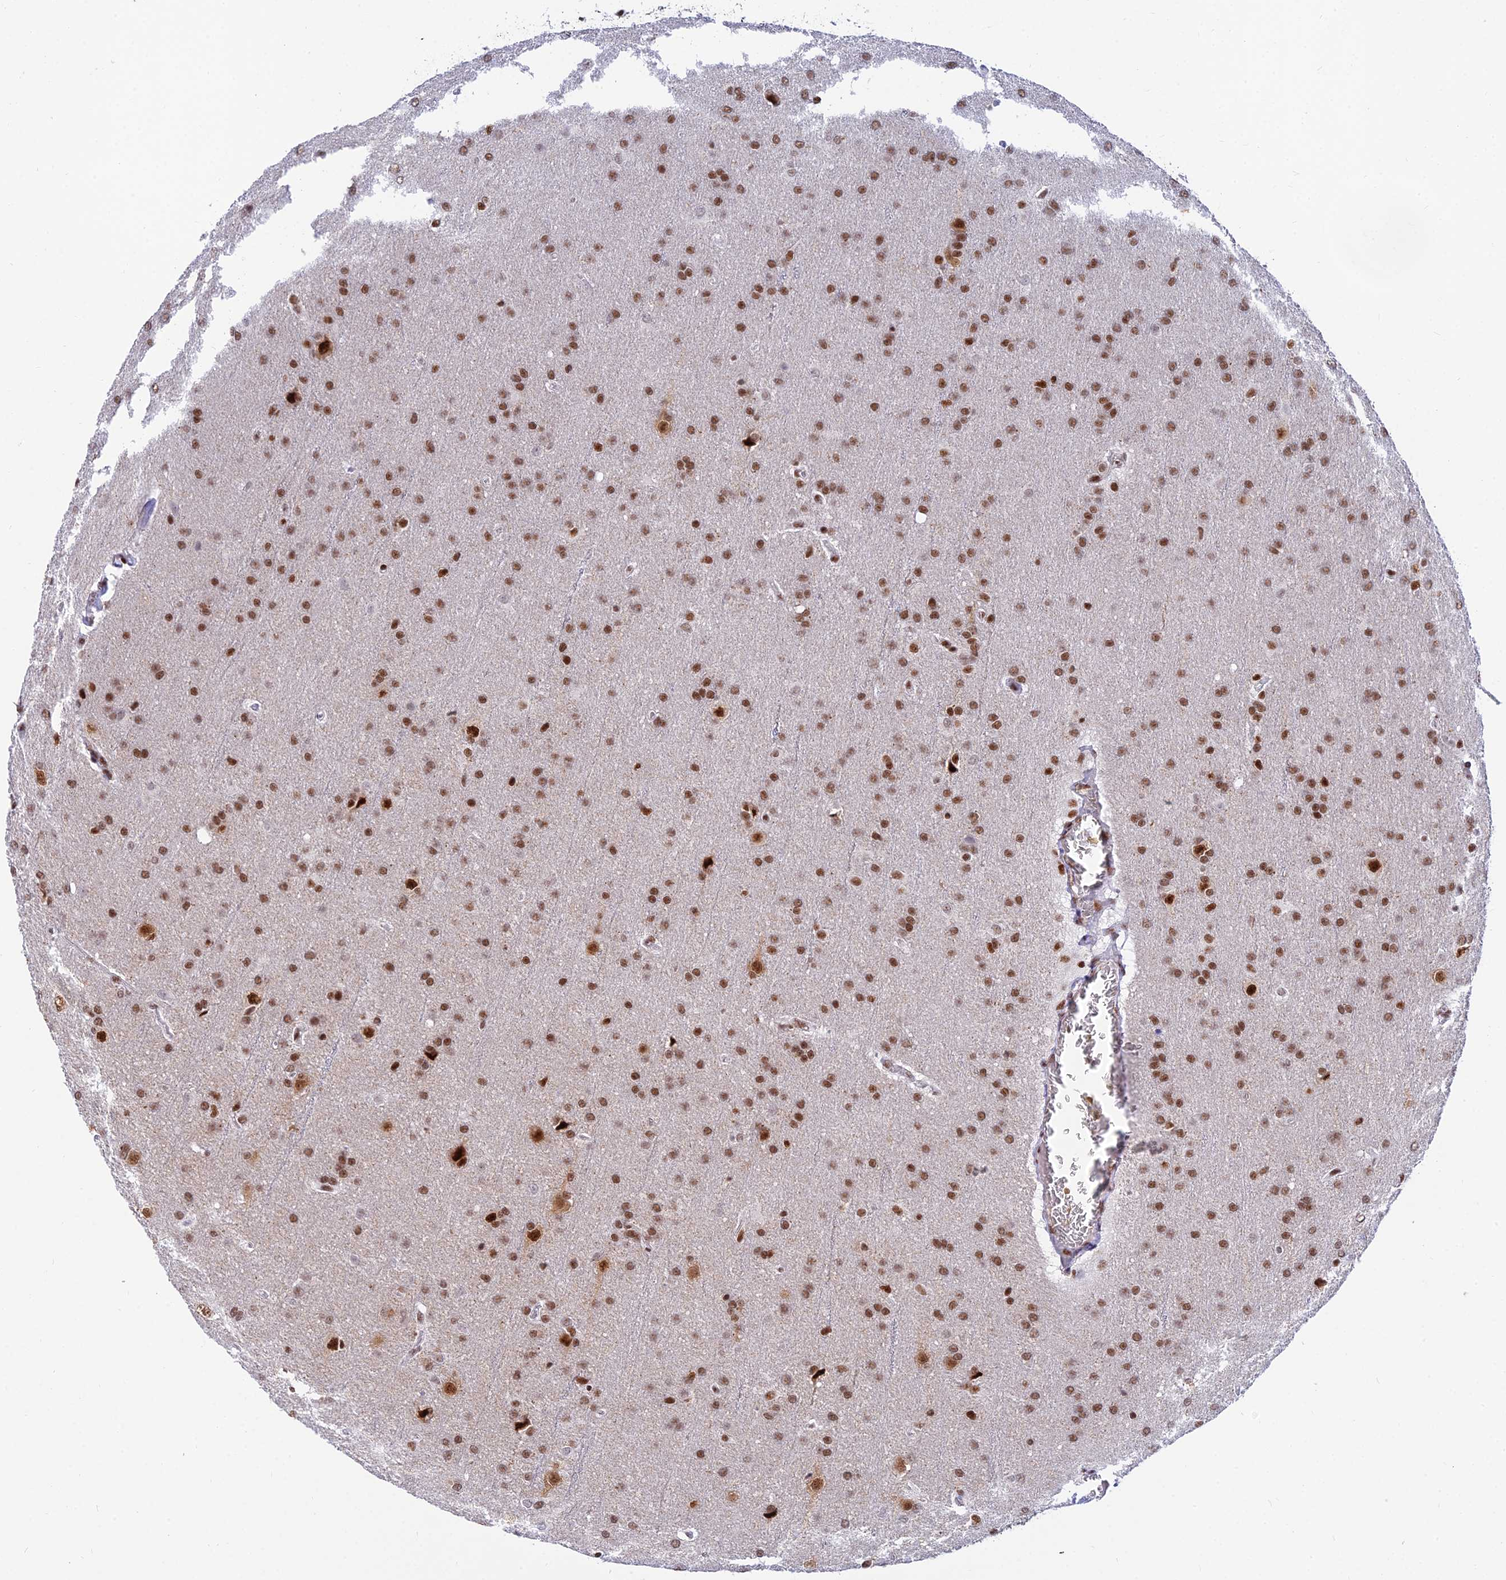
{"staining": {"intensity": "moderate", "quantity": ">75%", "location": "nuclear"}, "tissue": "glioma", "cell_type": "Tumor cells", "image_type": "cancer", "snomed": [{"axis": "morphology", "description": "Glioma, malignant, Low grade"}, {"axis": "topography", "description": "Brain"}], "caption": "Approximately >75% of tumor cells in human malignant glioma (low-grade) display moderate nuclear protein staining as visualized by brown immunohistochemical staining.", "gene": "USP22", "patient": {"sex": "female", "age": 32}}